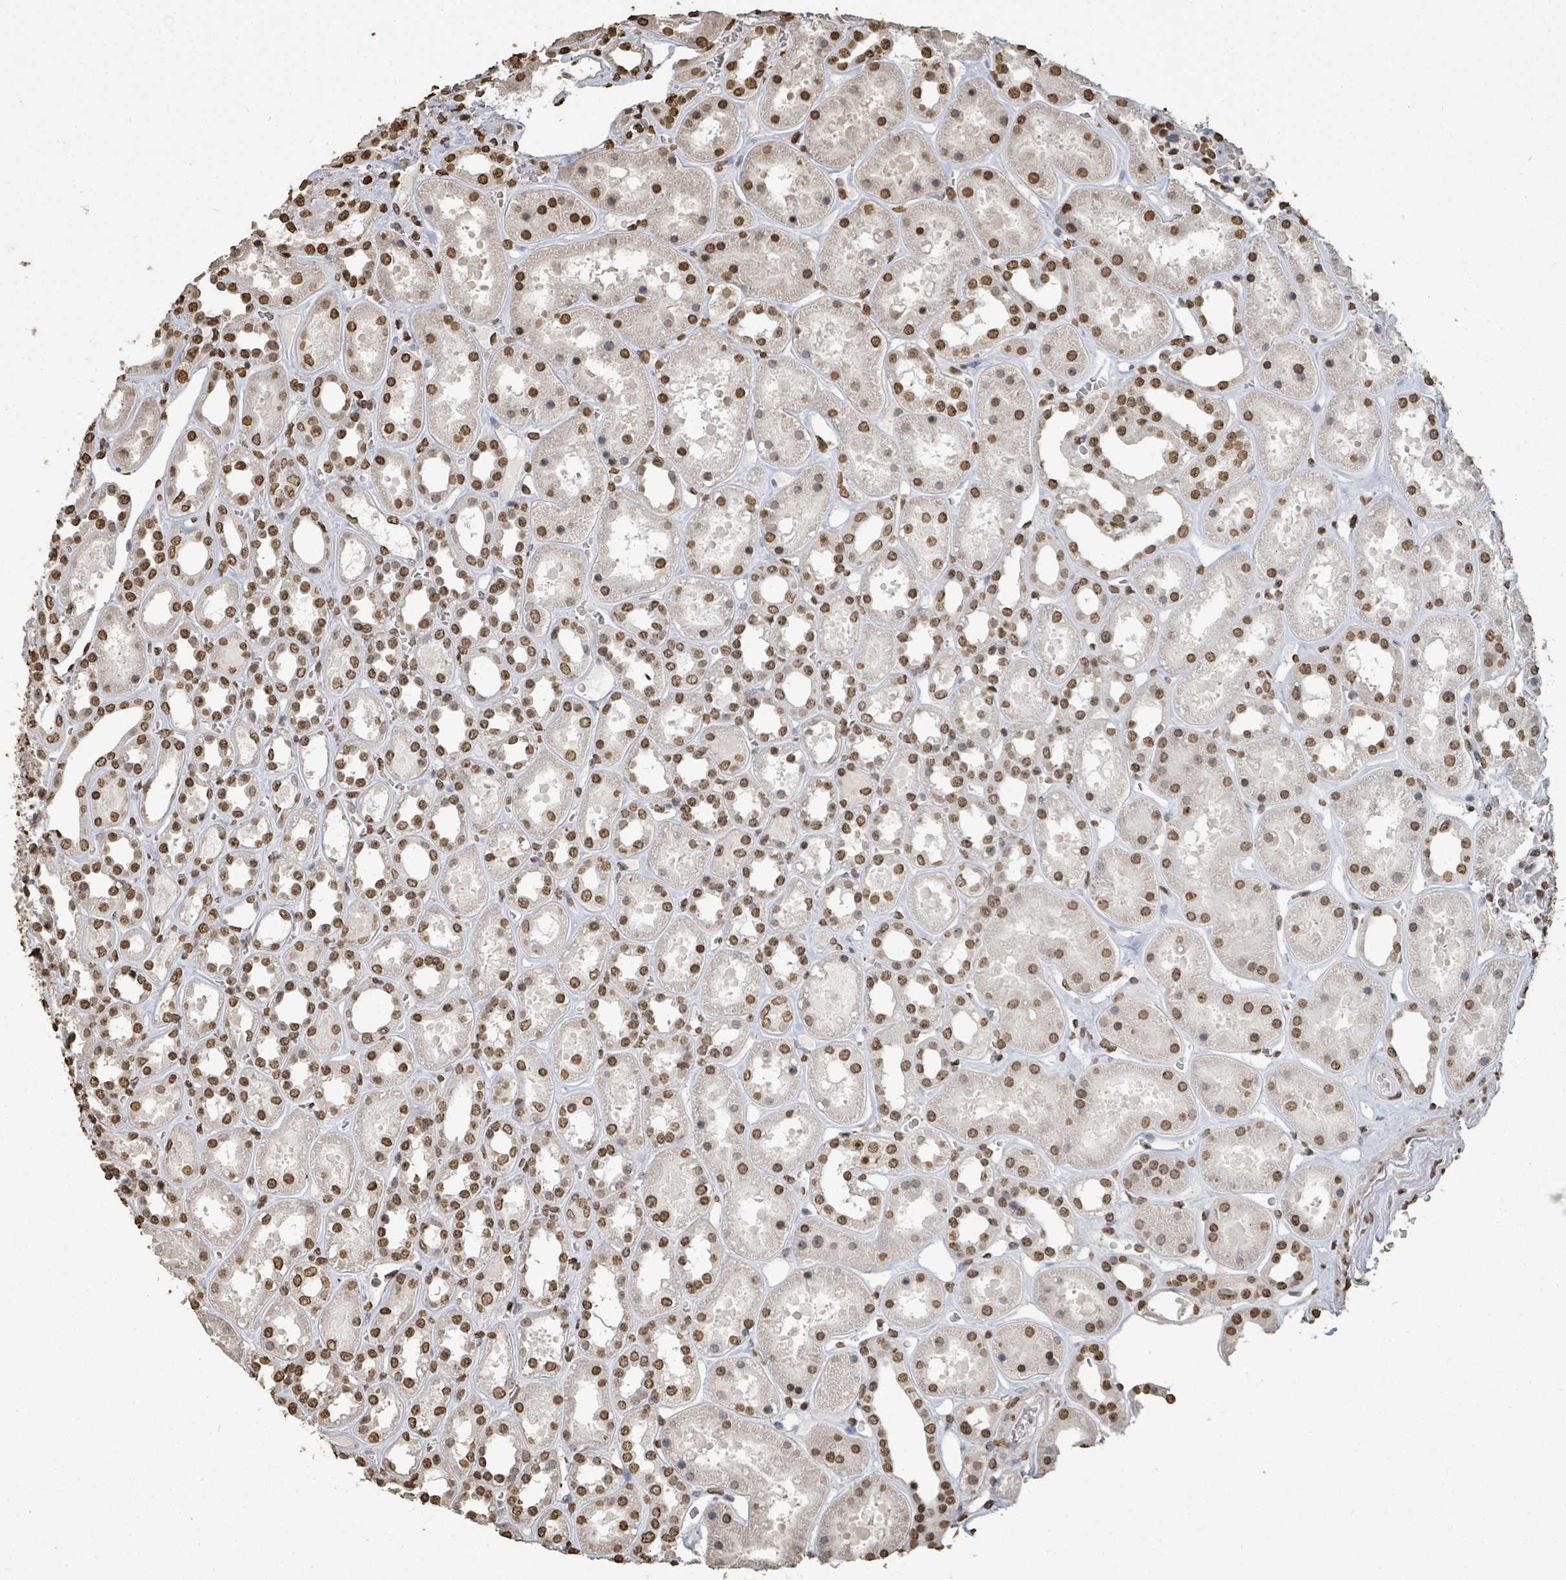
{"staining": {"intensity": "moderate", "quantity": "<25%", "location": "nuclear"}, "tissue": "kidney", "cell_type": "Cells in glomeruli", "image_type": "normal", "snomed": [{"axis": "morphology", "description": "Normal tissue, NOS"}, {"axis": "topography", "description": "Kidney"}], "caption": "Protein staining of unremarkable kidney displays moderate nuclear staining in about <25% of cells in glomeruli.", "gene": "MRPS12", "patient": {"sex": "female", "age": 41}}